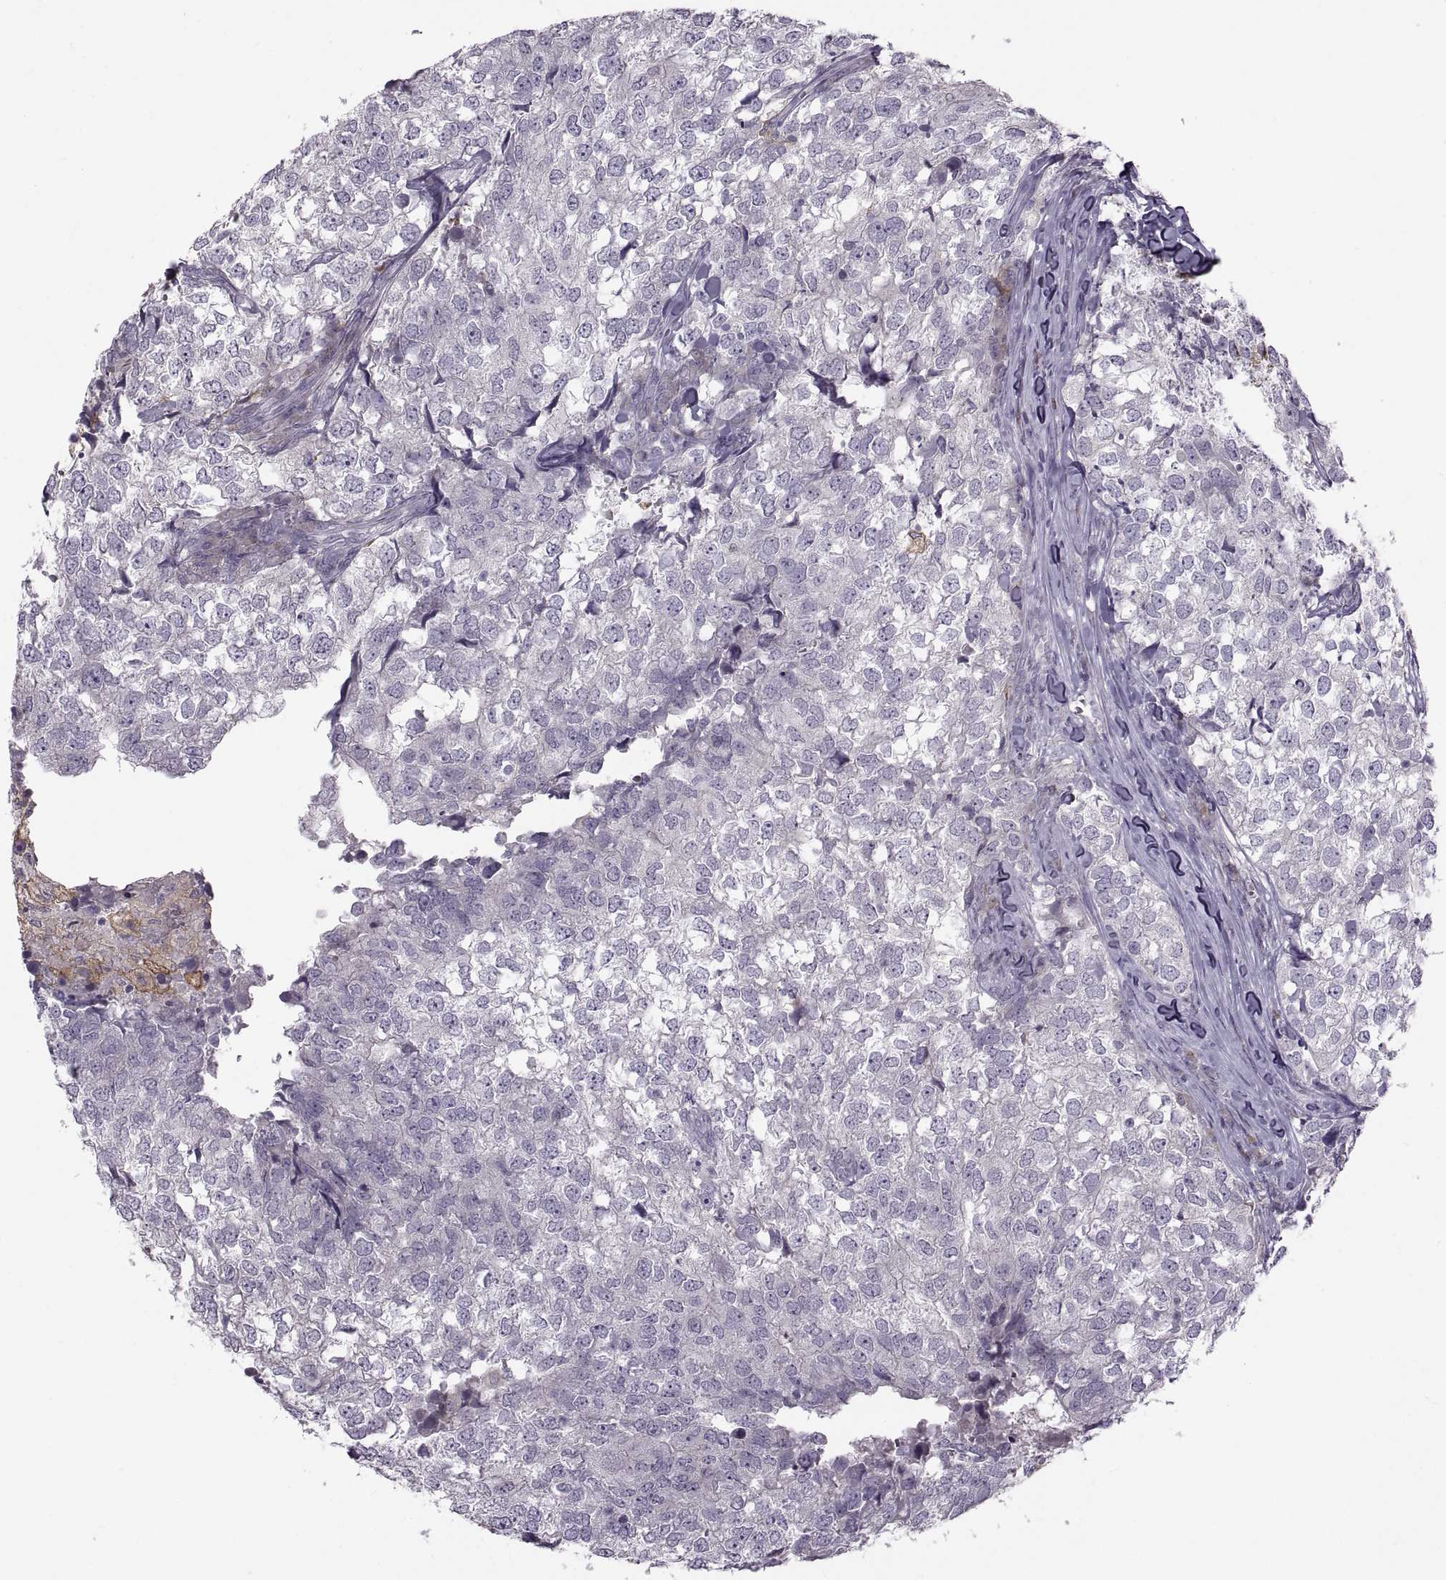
{"staining": {"intensity": "negative", "quantity": "none", "location": "none"}, "tissue": "breast cancer", "cell_type": "Tumor cells", "image_type": "cancer", "snomed": [{"axis": "morphology", "description": "Duct carcinoma"}, {"axis": "topography", "description": "Breast"}], "caption": "The image shows no significant expression in tumor cells of breast infiltrating ductal carcinoma.", "gene": "H2AP", "patient": {"sex": "female", "age": 30}}